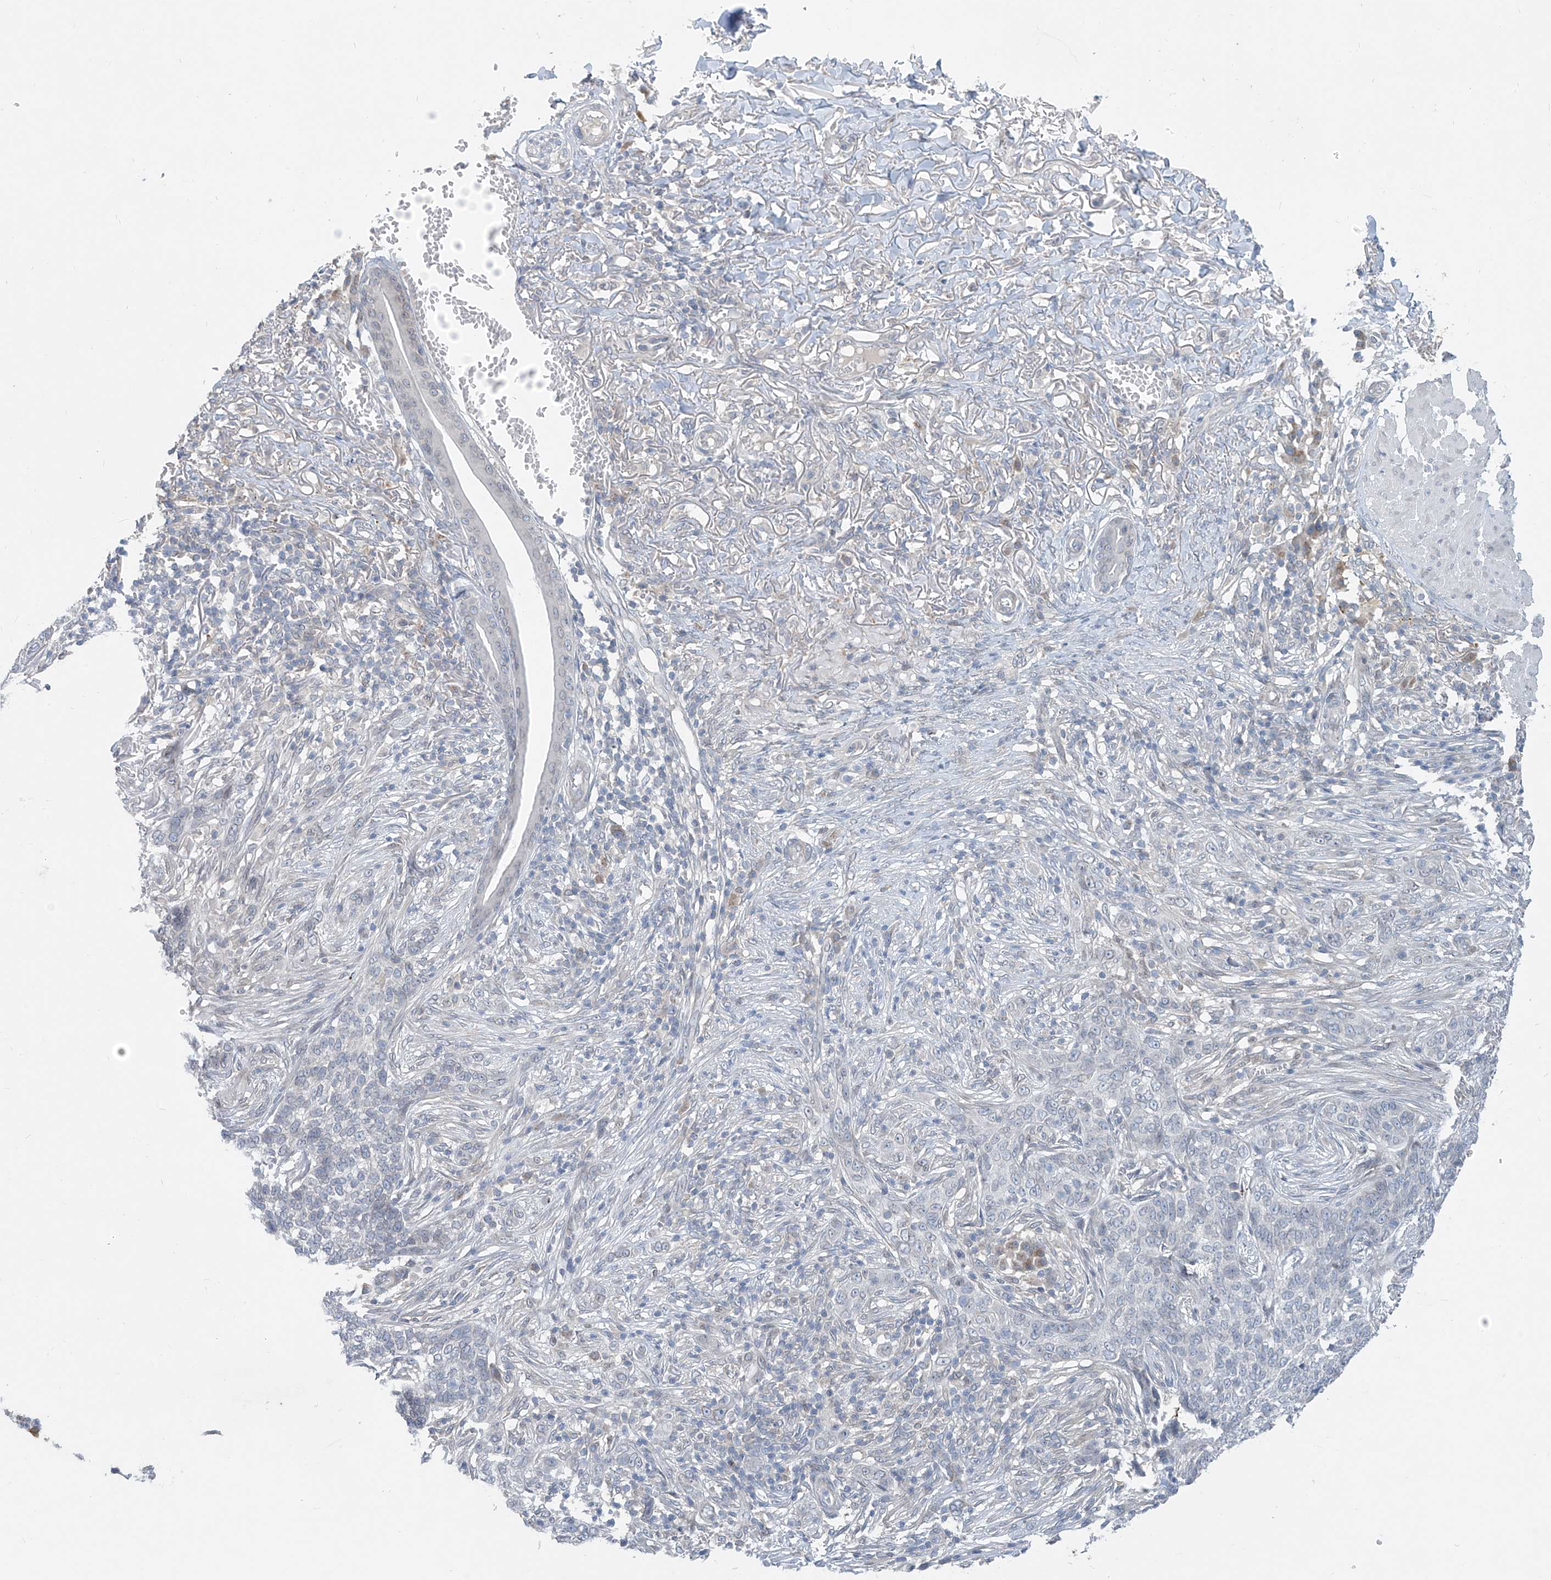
{"staining": {"intensity": "negative", "quantity": "none", "location": "none"}, "tissue": "skin cancer", "cell_type": "Tumor cells", "image_type": "cancer", "snomed": [{"axis": "morphology", "description": "Basal cell carcinoma"}, {"axis": "topography", "description": "Skin"}], "caption": "DAB (3,3'-diaminobenzidine) immunohistochemical staining of skin cancer shows no significant positivity in tumor cells.", "gene": "KRTAP25-1", "patient": {"sex": "male", "age": 85}}